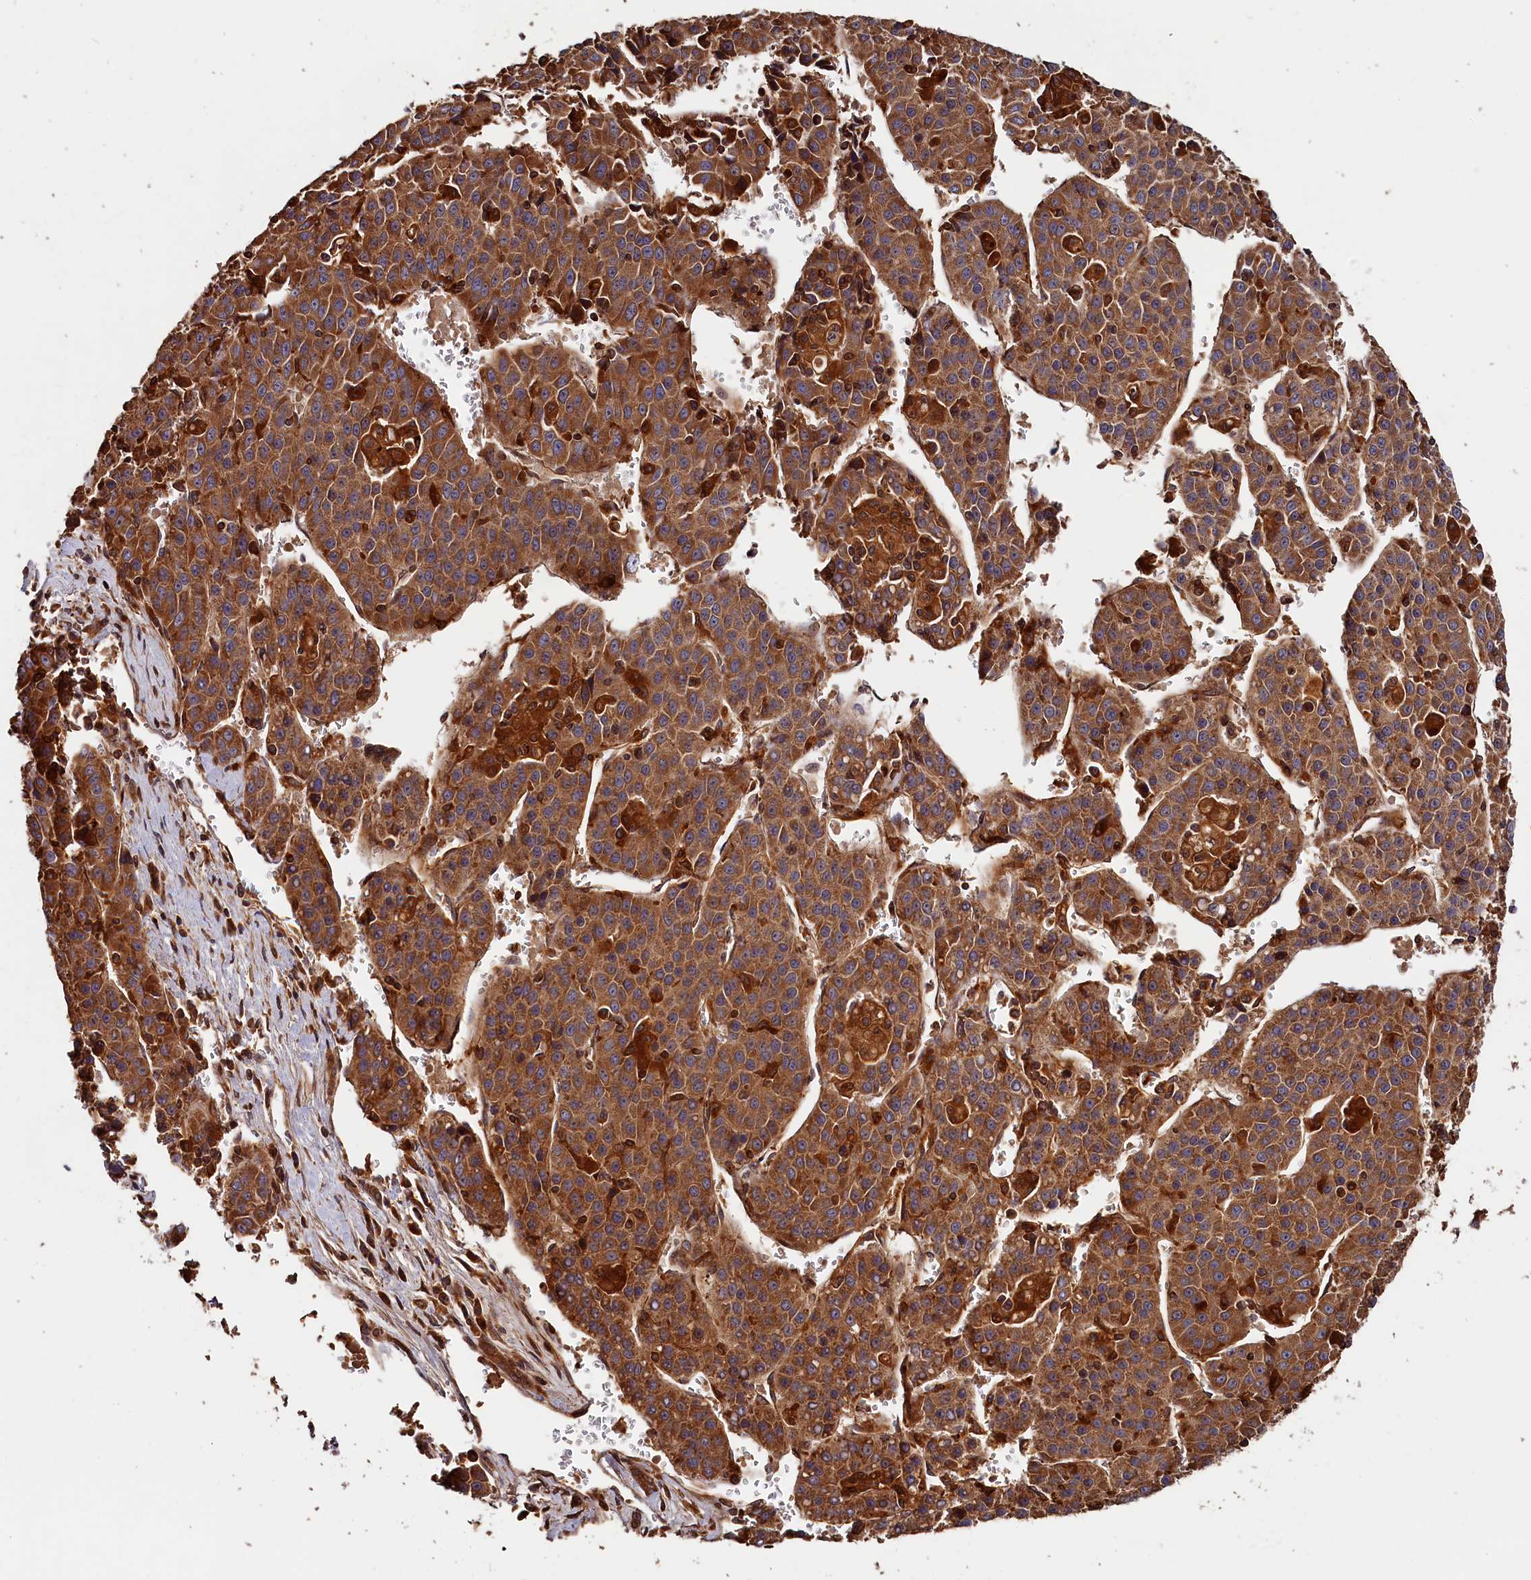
{"staining": {"intensity": "strong", "quantity": ">75%", "location": "cytoplasmic/membranous"}, "tissue": "liver cancer", "cell_type": "Tumor cells", "image_type": "cancer", "snomed": [{"axis": "morphology", "description": "Carcinoma, Hepatocellular, NOS"}, {"axis": "topography", "description": "Liver"}], "caption": "The image shows staining of hepatocellular carcinoma (liver), revealing strong cytoplasmic/membranous protein positivity (brown color) within tumor cells.", "gene": "HMOX2", "patient": {"sex": "female", "age": 53}}